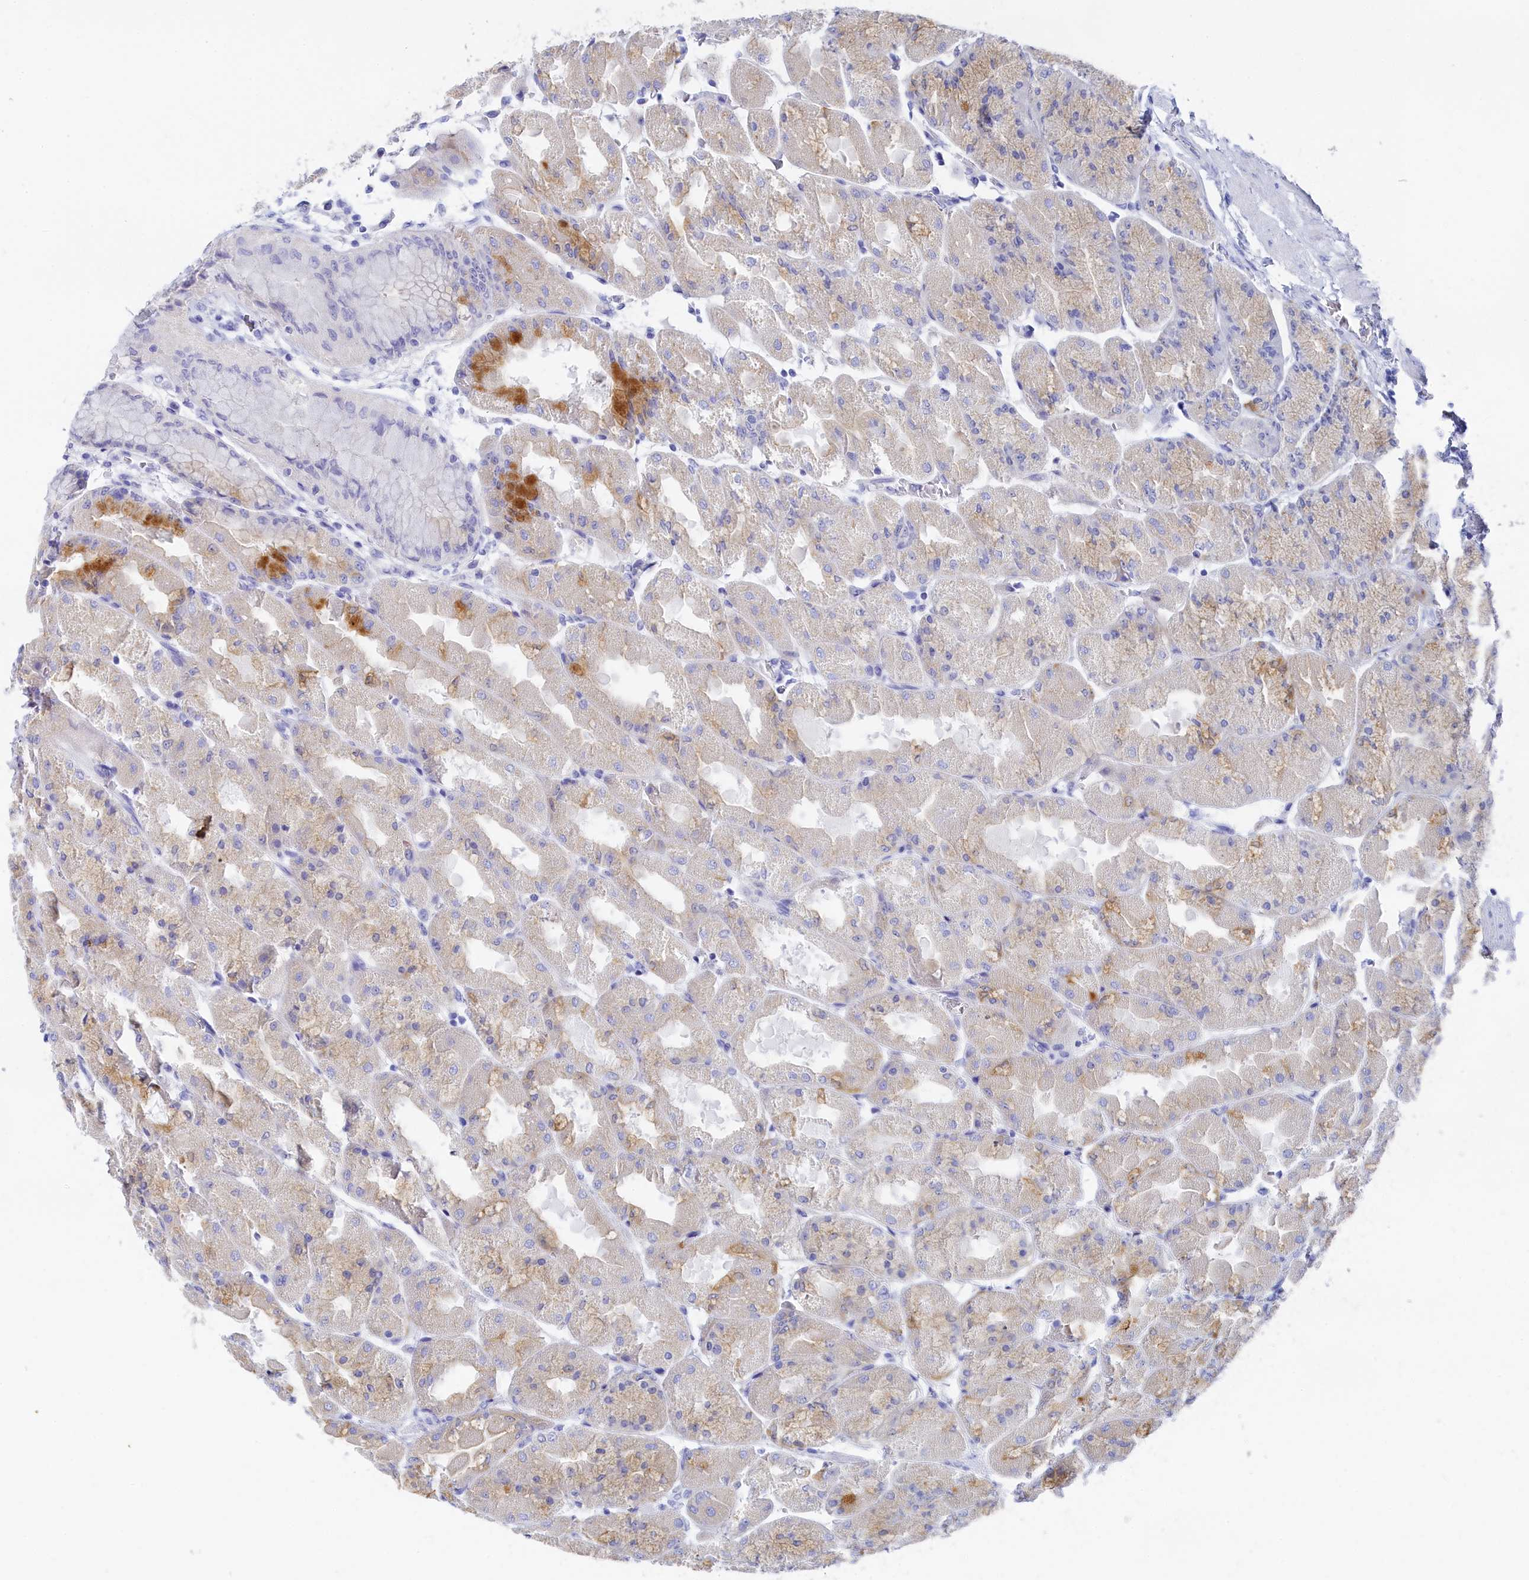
{"staining": {"intensity": "moderate", "quantity": "<25%", "location": "cytoplasmic/membranous"}, "tissue": "stomach", "cell_type": "Glandular cells", "image_type": "normal", "snomed": [{"axis": "morphology", "description": "Normal tissue, NOS"}, {"axis": "topography", "description": "Stomach"}], "caption": "A brown stain highlights moderate cytoplasmic/membranous expression of a protein in glandular cells of unremarkable stomach. The staining is performed using DAB brown chromogen to label protein expression. The nuclei are counter-stained blue using hematoxylin.", "gene": "TRIM10", "patient": {"sex": "female", "age": 61}}